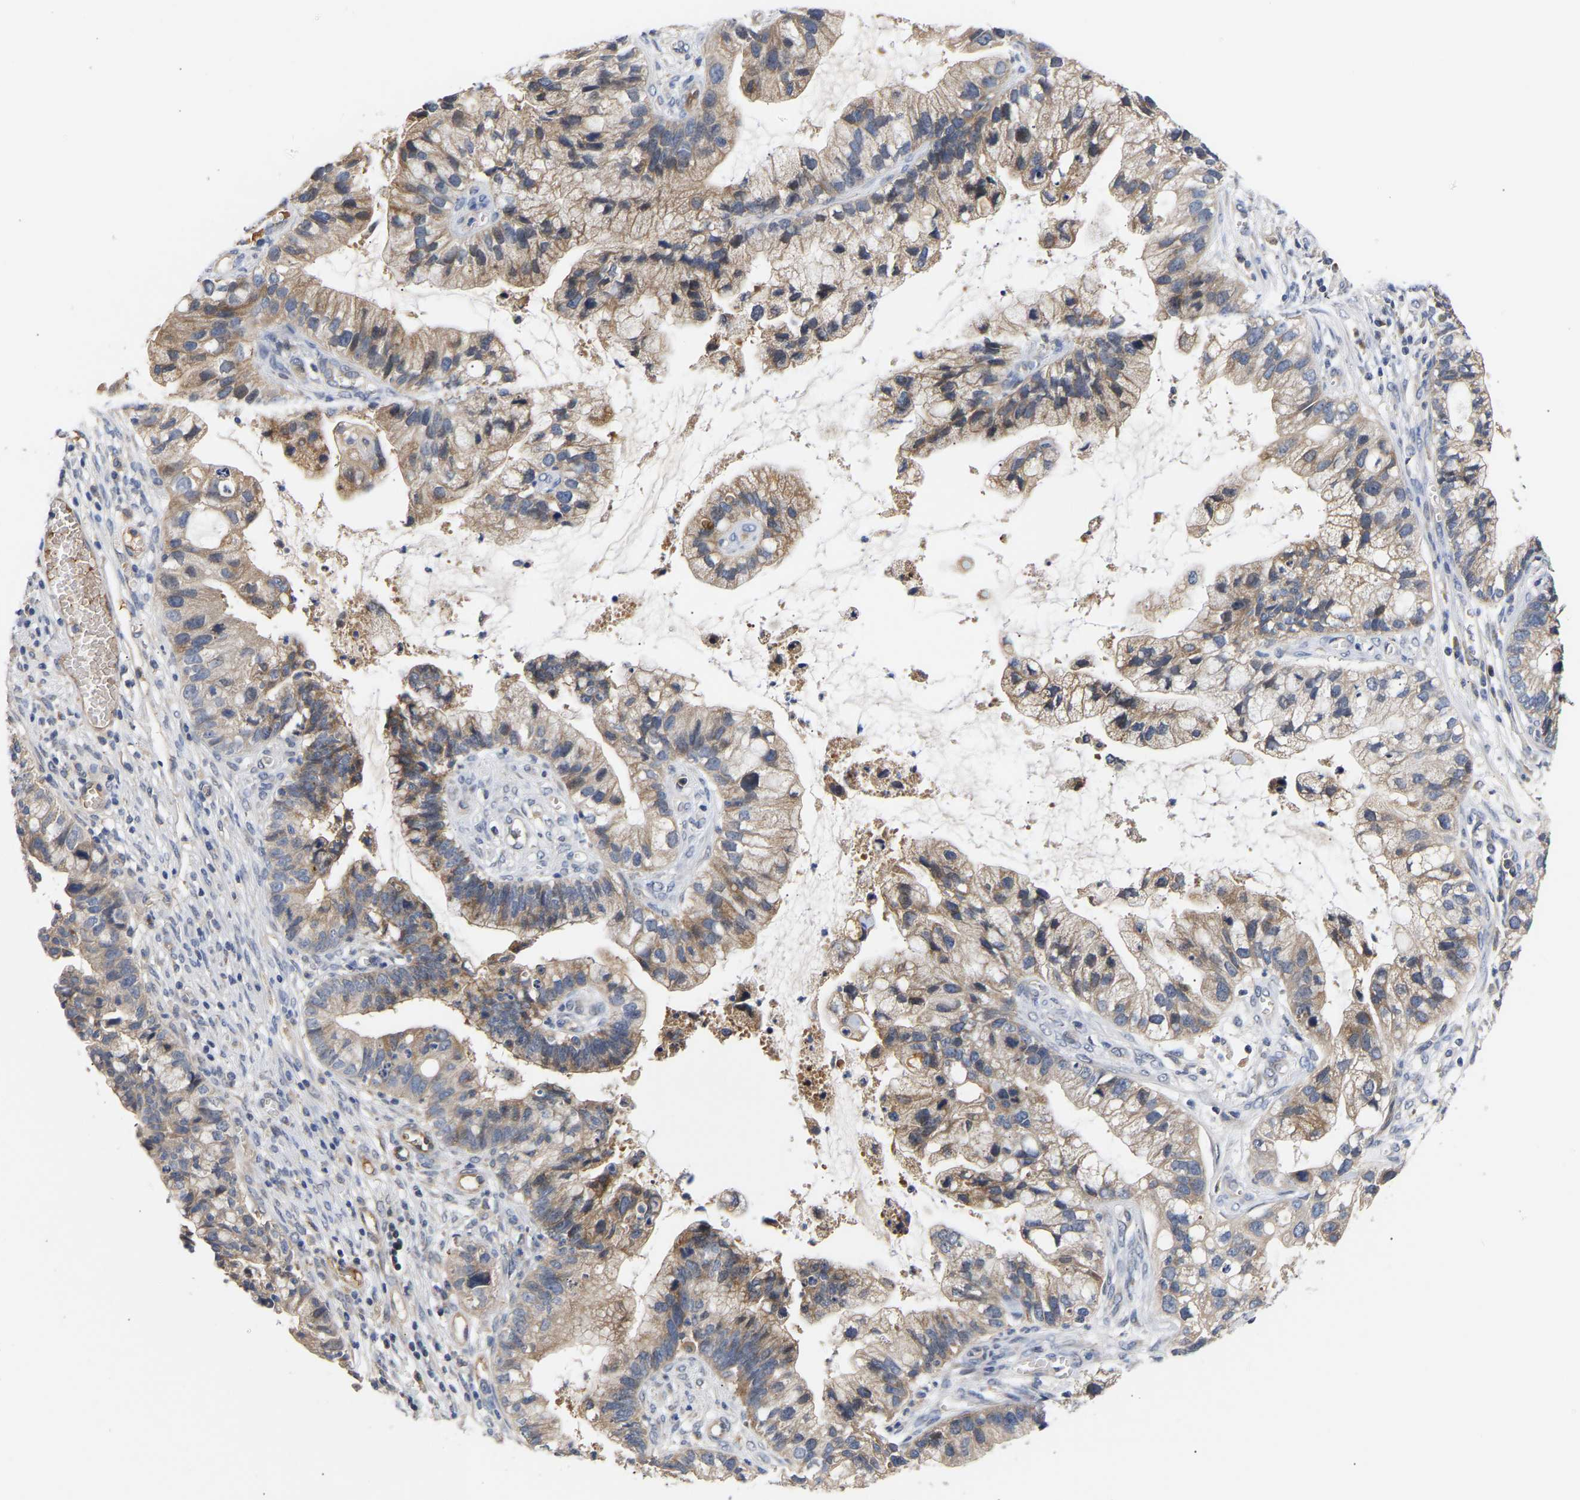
{"staining": {"intensity": "weak", "quantity": "25%-75%", "location": "cytoplasmic/membranous"}, "tissue": "cervical cancer", "cell_type": "Tumor cells", "image_type": "cancer", "snomed": [{"axis": "morphology", "description": "Adenocarcinoma, NOS"}, {"axis": "topography", "description": "Cervix"}], "caption": "Cervical cancer (adenocarcinoma) stained with a brown dye demonstrates weak cytoplasmic/membranous positive staining in about 25%-75% of tumor cells.", "gene": "KASH5", "patient": {"sex": "female", "age": 44}}